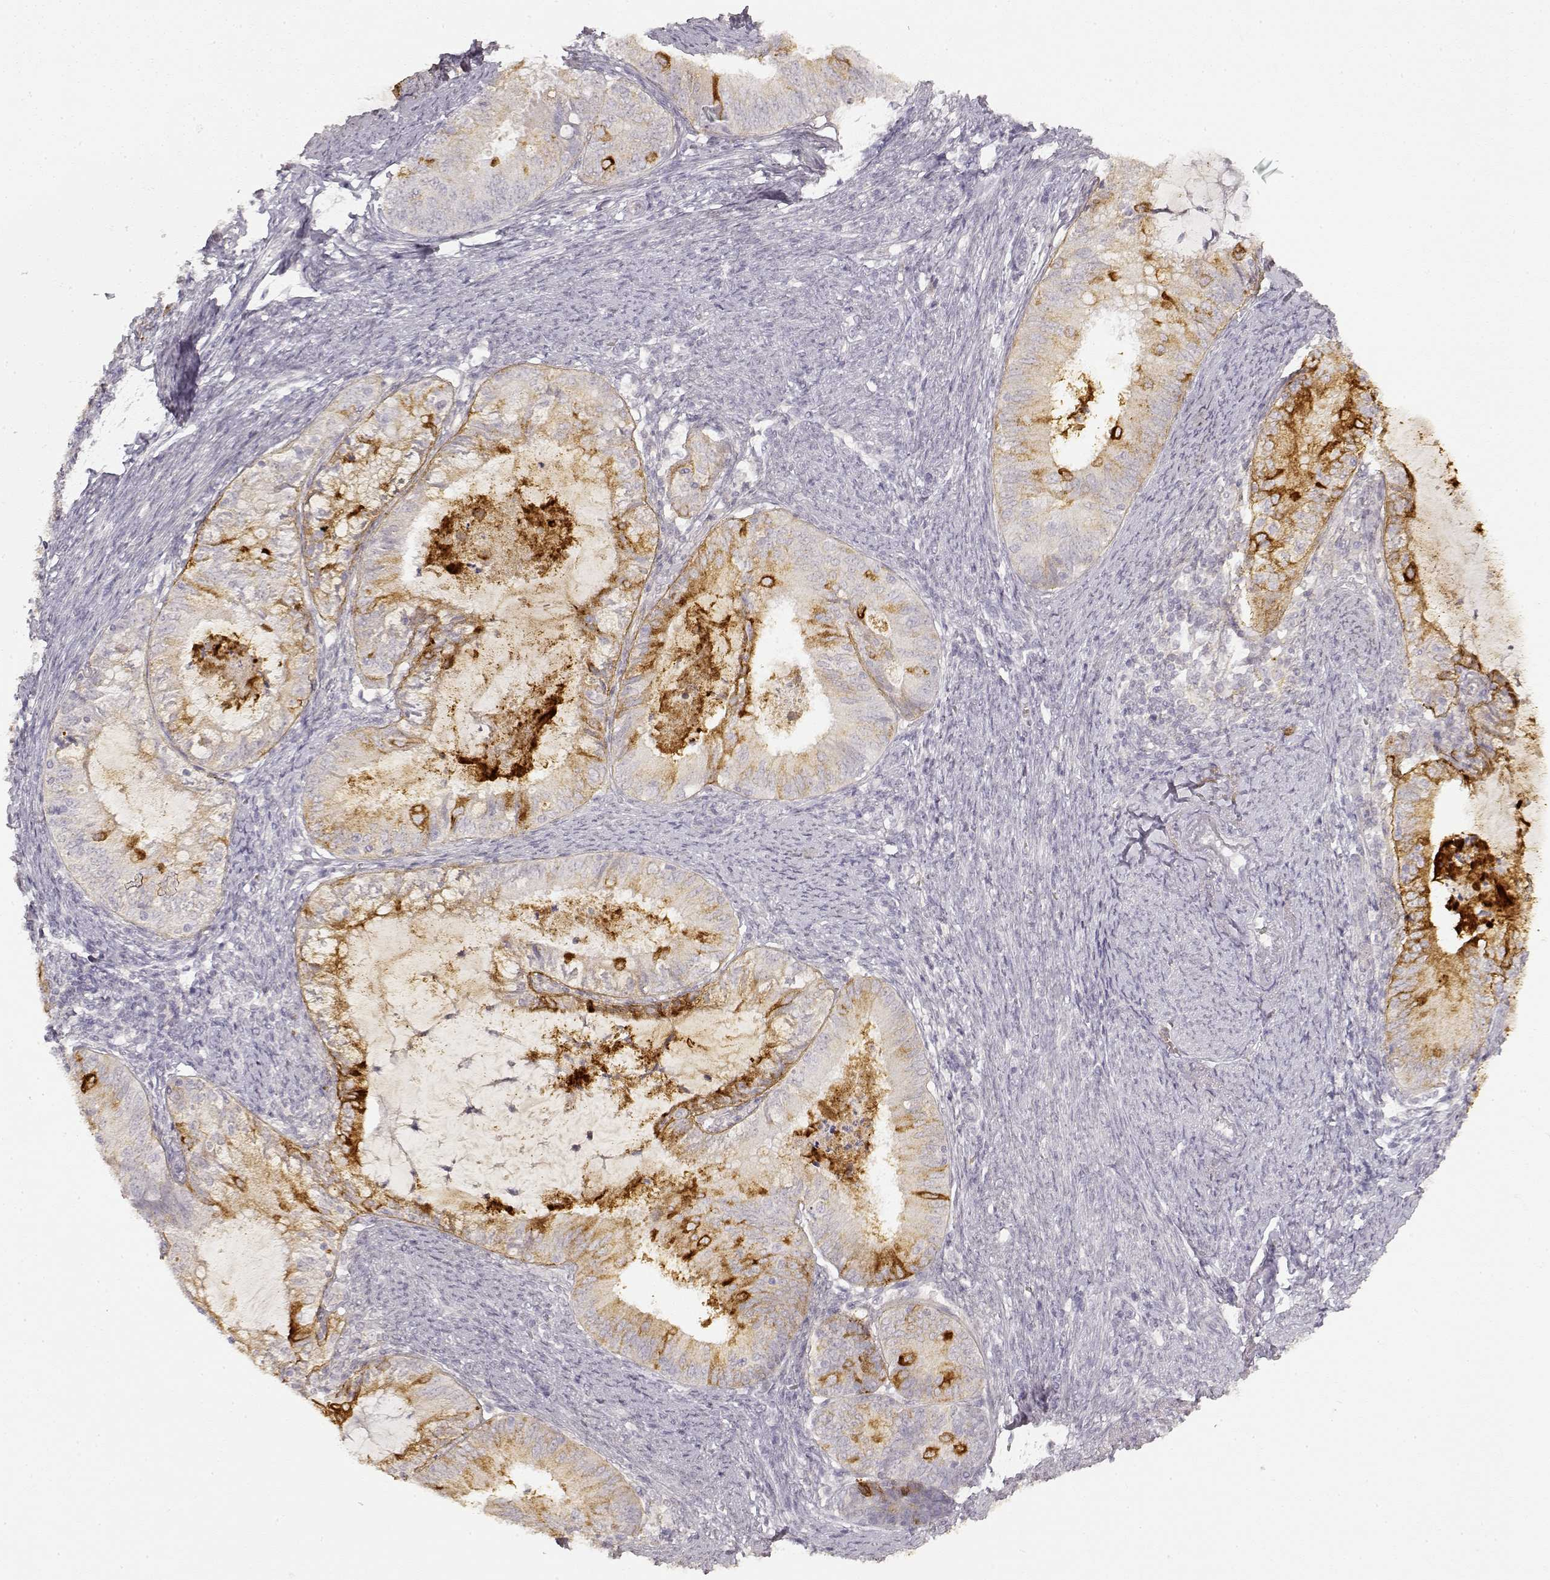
{"staining": {"intensity": "strong", "quantity": "<25%", "location": "cytoplasmic/membranous"}, "tissue": "endometrial cancer", "cell_type": "Tumor cells", "image_type": "cancer", "snomed": [{"axis": "morphology", "description": "Adenocarcinoma, NOS"}, {"axis": "topography", "description": "Endometrium"}], "caption": "Endometrial cancer tissue shows strong cytoplasmic/membranous staining in approximately <25% of tumor cells", "gene": "LAMC2", "patient": {"sex": "female", "age": 57}}